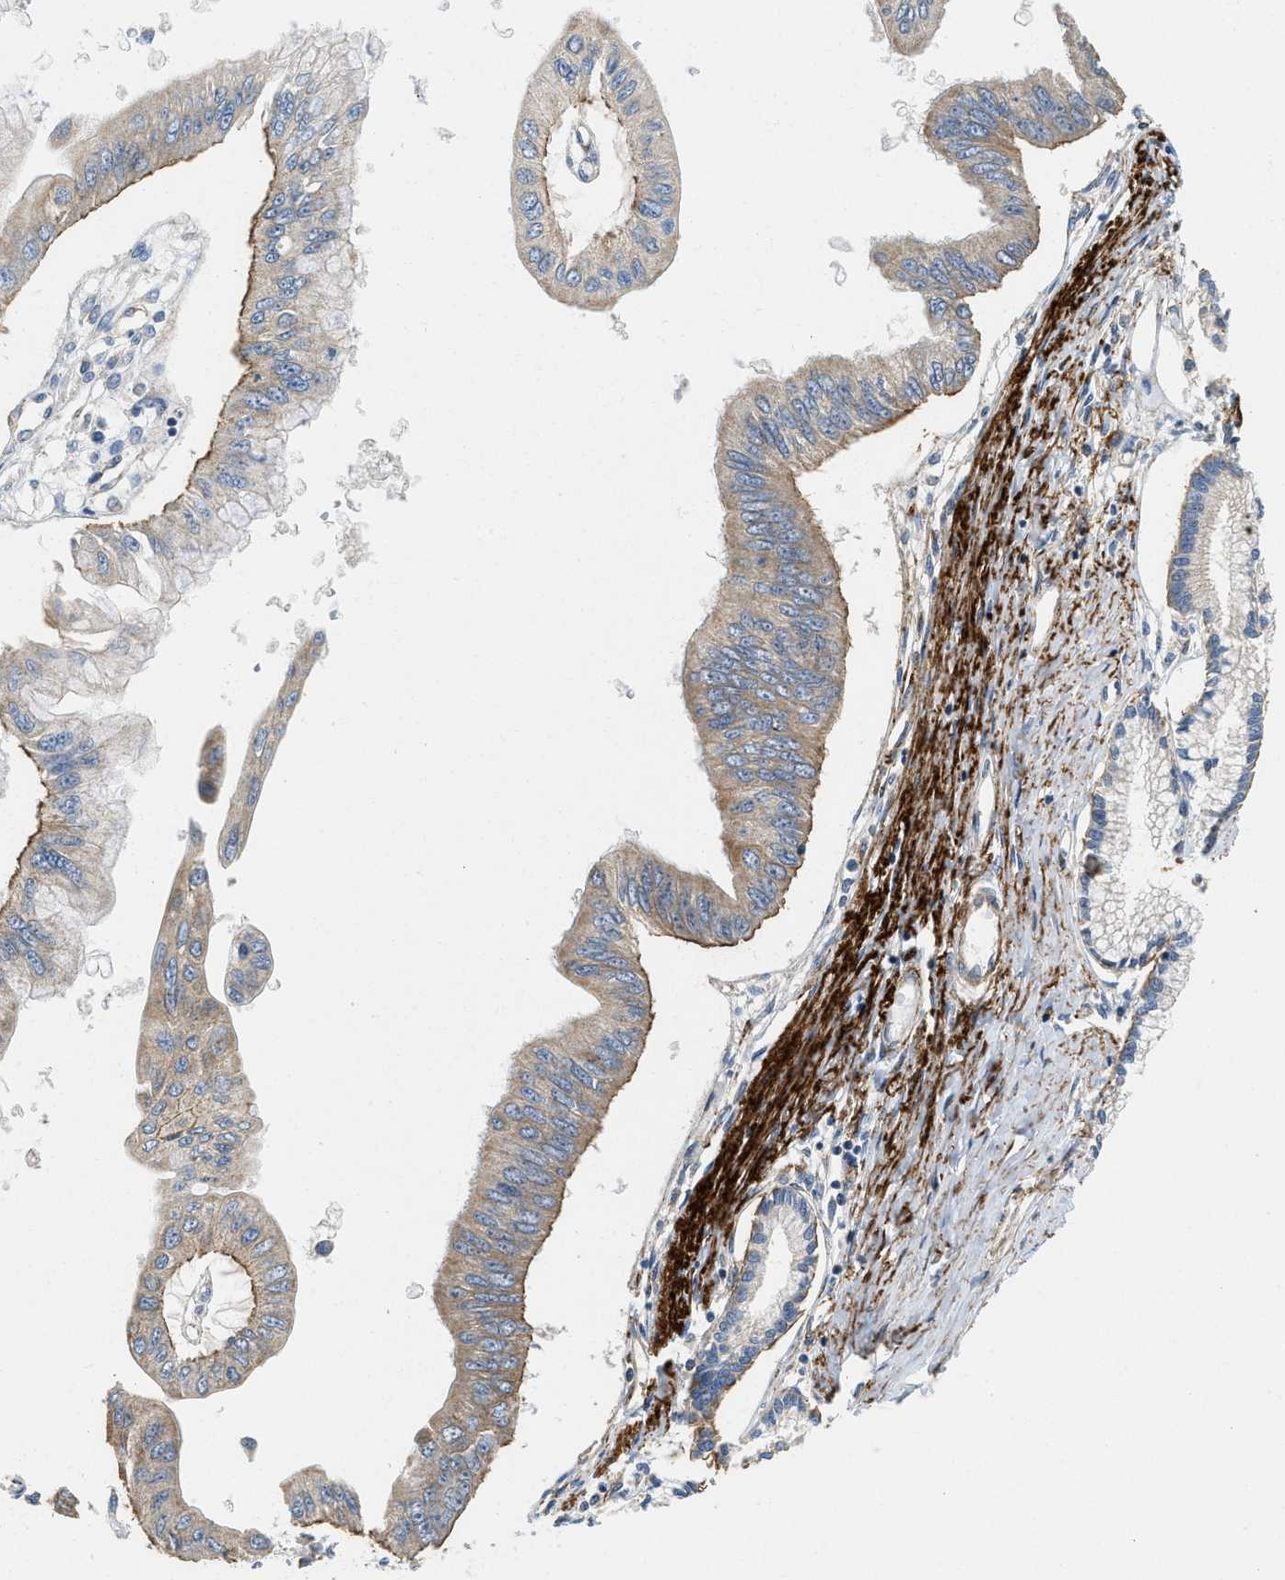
{"staining": {"intensity": "weak", "quantity": ">75%", "location": "cytoplasmic/membranous"}, "tissue": "pancreatic cancer", "cell_type": "Tumor cells", "image_type": "cancer", "snomed": [{"axis": "morphology", "description": "Adenocarcinoma, NOS"}, {"axis": "topography", "description": "Pancreas"}], "caption": "Pancreatic cancer (adenocarcinoma) tissue displays weak cytoplasmic/membranous positivity in approximately >75% of tumor cells", "gene": "ZNF599", "patient": {"sex": "female", "age": 77}}